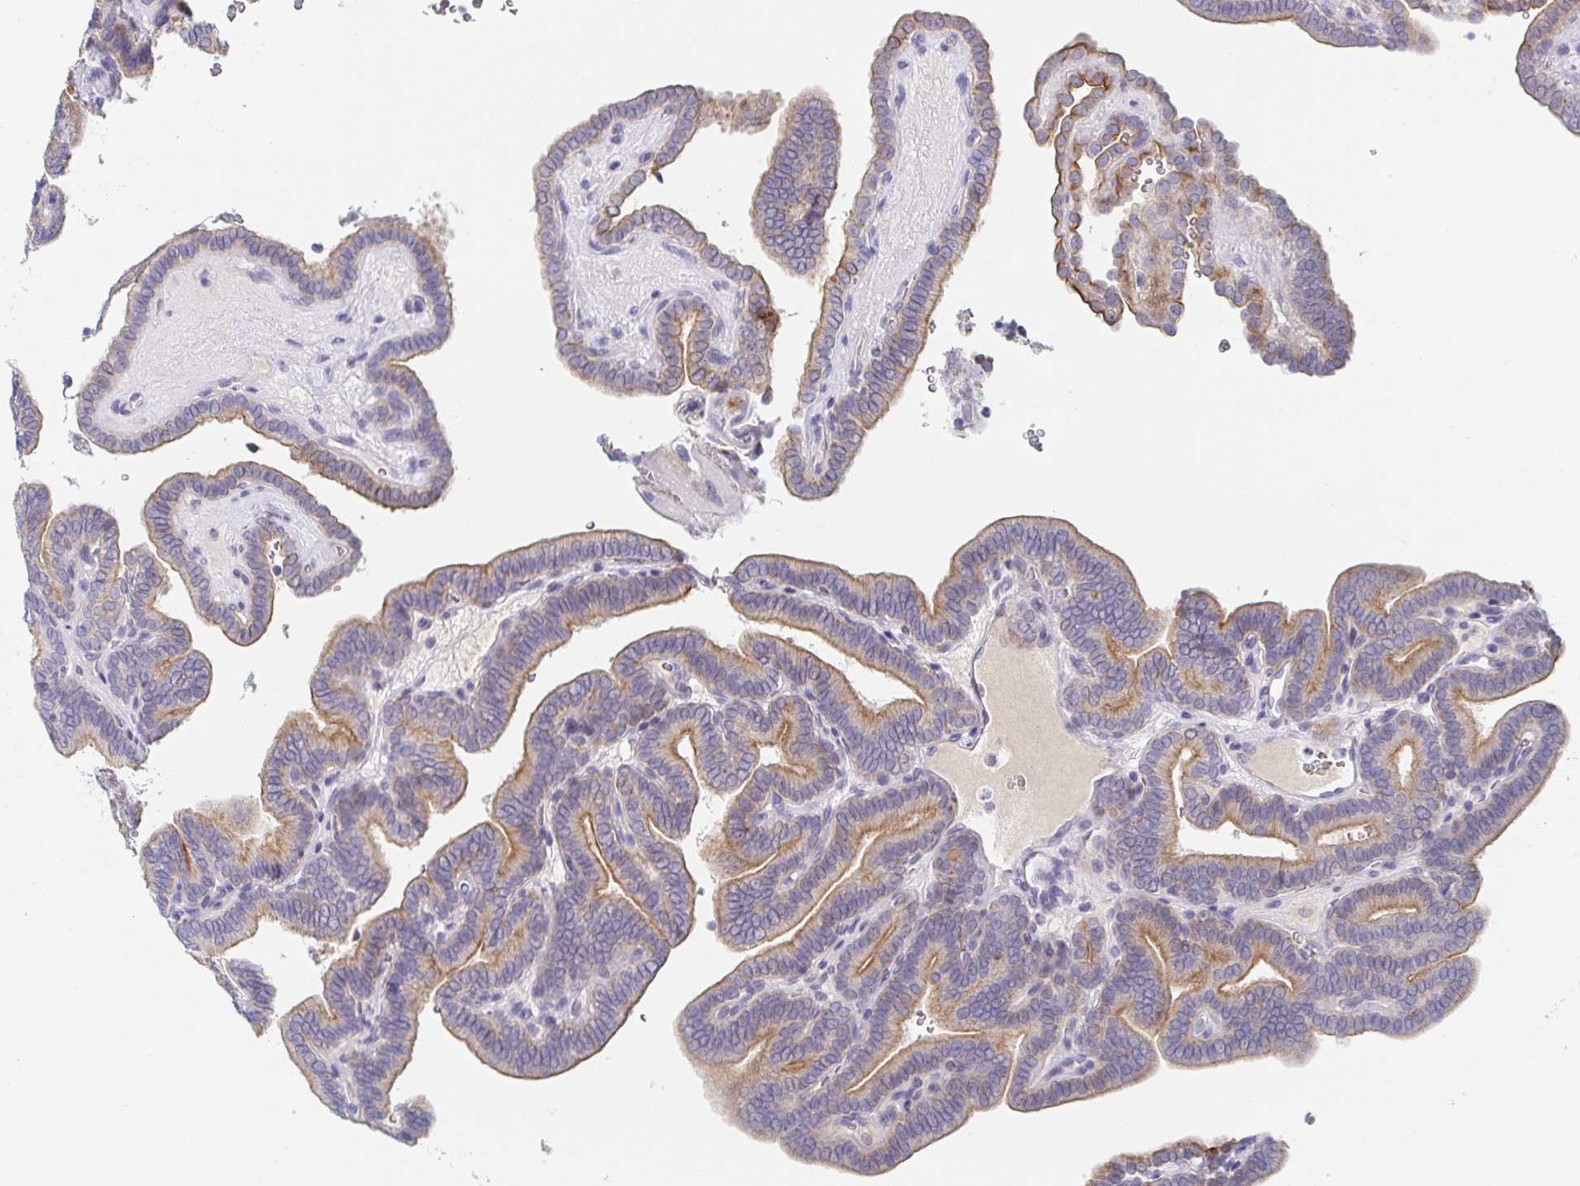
{"staining": {"intensity": "moderate", "quantity": "25%-75%", "location": "cytoplasmic/membranous"}, "tissue": "thyroid cancer", "cell_type": "Tumor cells", "image_type": "cancer", "snomed": [{"axis": "morphology", "description": "Papillary adenocarcinoma, NOS"}, {"axis": "topography", "description": "Thyroid gland"}], "caption": "Thyroid papillary adenocarcinoma stained with immunohistochemistry exhibits moderate cytoplasmic/membranous positivity in about 25%-75% of tumor cells.", "gene": "RHOV", "patient": {"sex": "female", "age": 21}}